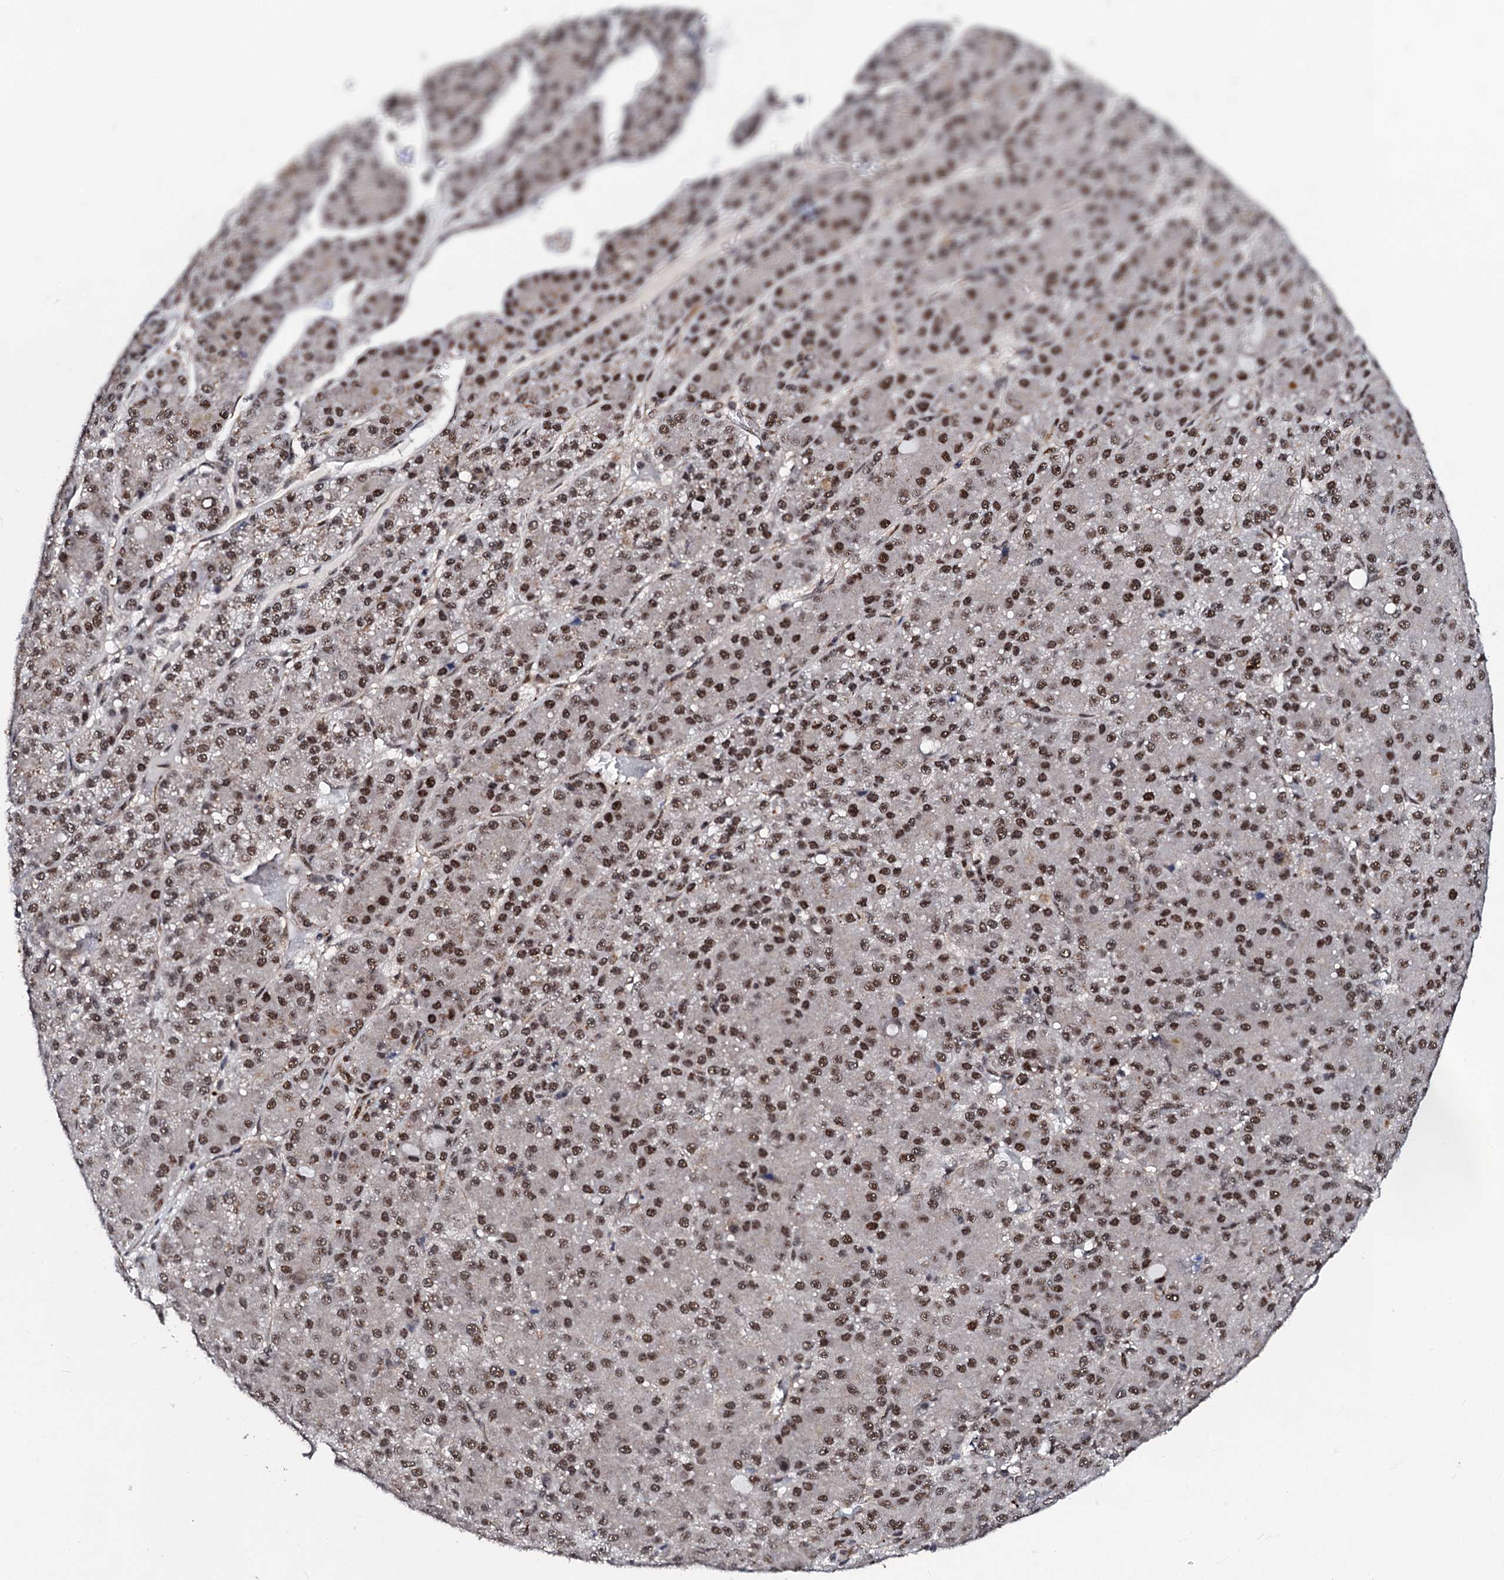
{"staining": {"intensity": "strong", "quantity": ">75%", "location": "nuclear"}, "tissue": "liver cancer", "cell_type": "Tumor cells", "image_type": "cancer", "snomed": [{"axis": "morphology", "description": "Carcinoma, Hepatocellular, NOS"}, {"axis": "topography", "description": "Liver"}], "caption": "Strong nuclear positivity for a protein is seen in approximately >75% of tumor cells of hepatocellular carcinoma (liver) using immunohistochemistry (IHC).", "gene": "CSTF3", "patient": {"sex": "male", "age": 67}}